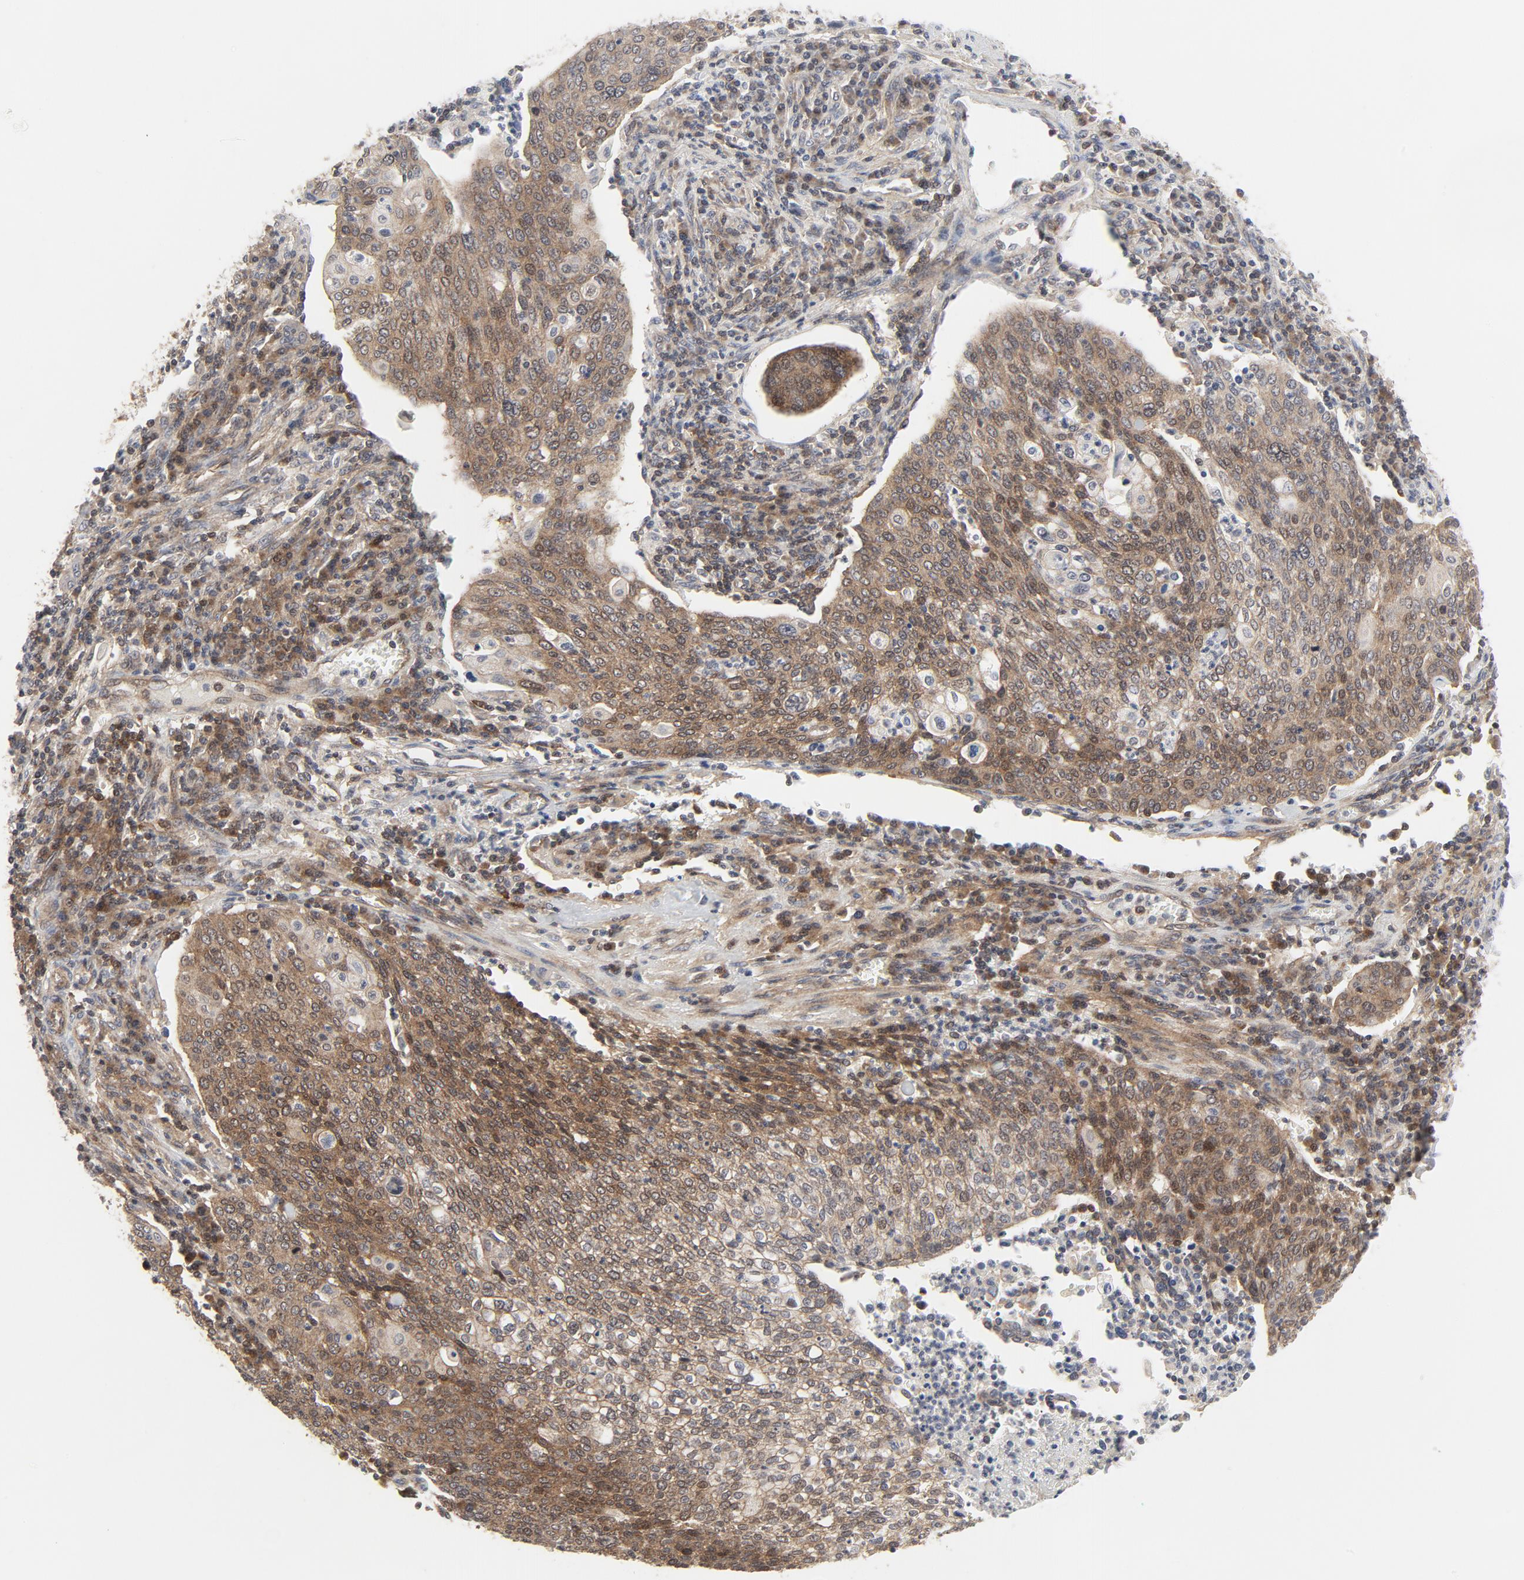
{"staining": {"intensity": "moderate", "quantity": ">75%", "location": "cytoplasmic/membranous,nuclear"}, "tissue": "cervical cancer", "cell_type": "Tumor cells", "image_type": "cancer", "snomed": [{"axis": "morphology", "description": "Squamous cell carcinoma, NOS"}, {"axis": "topography", "description": "Cervix"}], "caption": "Immunohistochemistry (IHC) of human cervical cancer (squamous cell carcinoma) shows medium levels of moderate cytoplasmic/membranous and nuclear expression in approximately >75% of tumor cells.", "gene": "MAP2K7", "patient": {"sex": "female", "age": 40}}